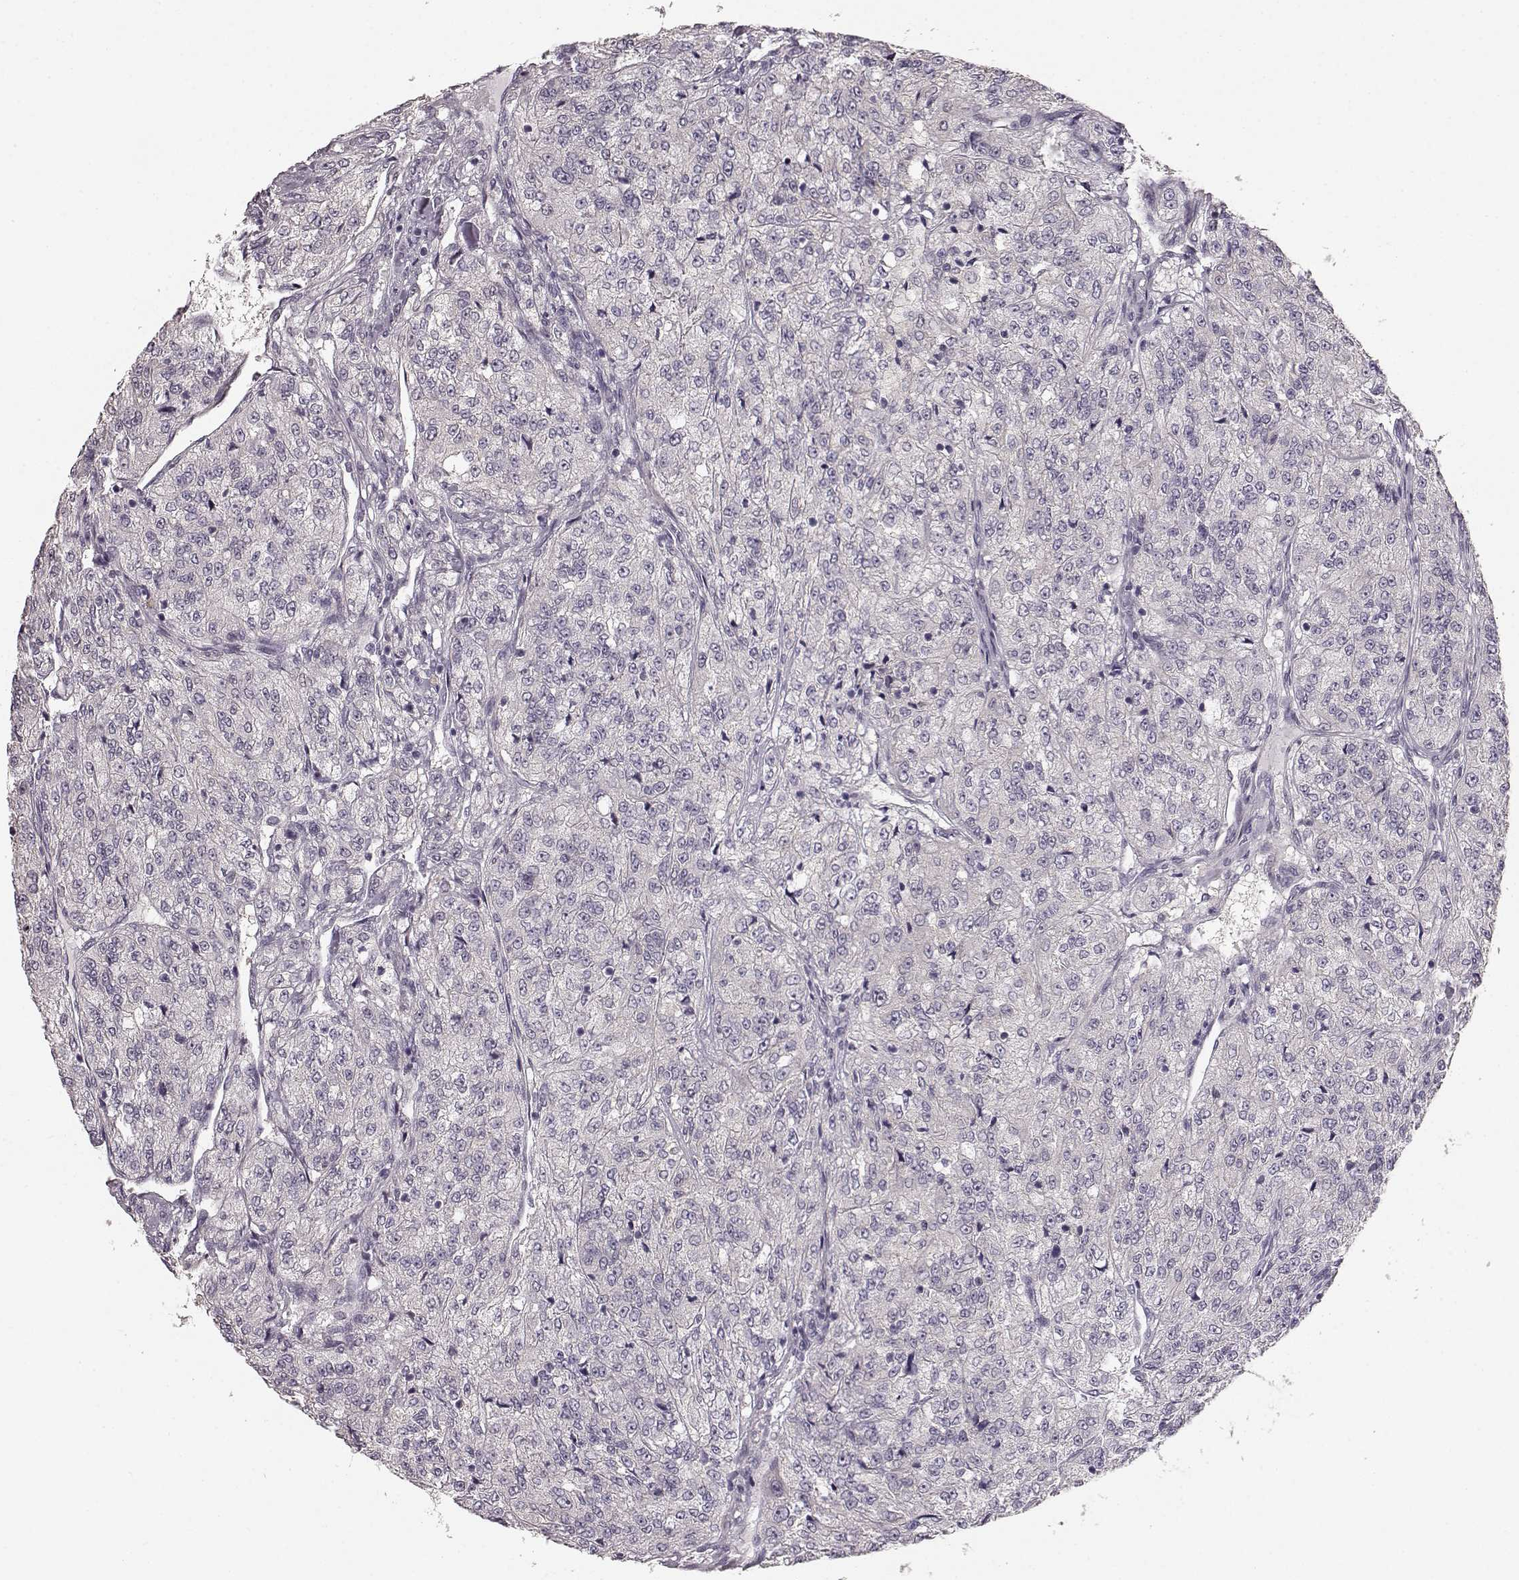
{"staining": {"intensity": "negative", "quantity": "none", "location": "none"}, "tissue": "renal cancer", "cell_type": "Tumor cells", "image_type": "cancer", "snomed": [{"axis": "morphology", "description": "Adenocarcinoma, NOS"}, {"axis": "topography", "description": "Kidney"}], "caption": "High magnification brightfield microscopy of renal cancer (adenocarcinoma) stained with DAB (brown) and counterstained with hematoxylin (blue): tumor cells show no significant staining.", "gene": "GPR50", "patient": {"sex": "female", "age": 63}}